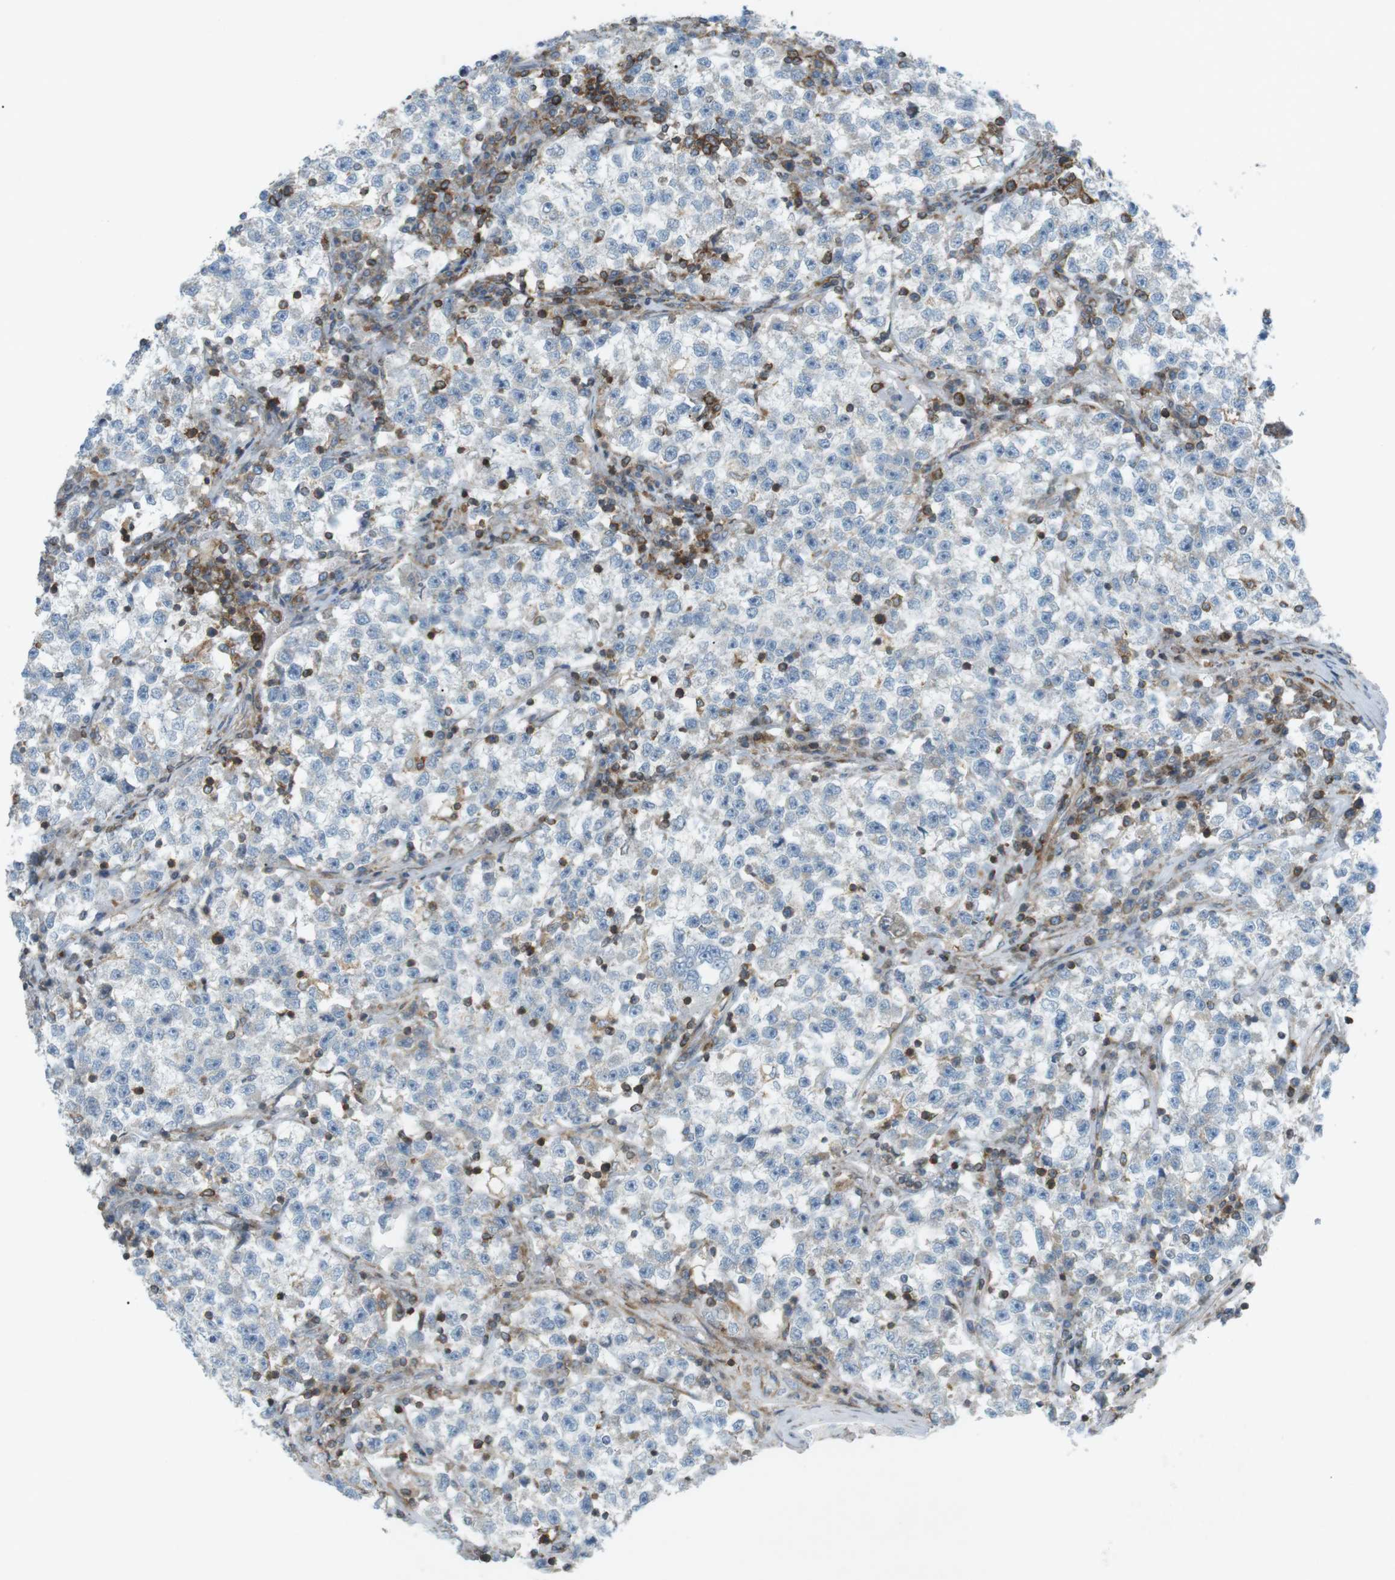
{"staining": {"intensity": "negative", "quantity": "none", "location": "none"}, "tissue": "testis cancer", "cell_type": "Tumor cells", "image_type": "cancer", "snomed": [{"axis": "morphology", "description": "Seminoma, NOS"}, {"axis": "topography", "description": "Testis"}], "caption": "Immunohistochemistry photomicrograph of testis seminoma stained for a protein (brown), which demonstrates no expression in tumor cells.", "gene": "FLII", "patient": {"sex": "male", "age": 22}}